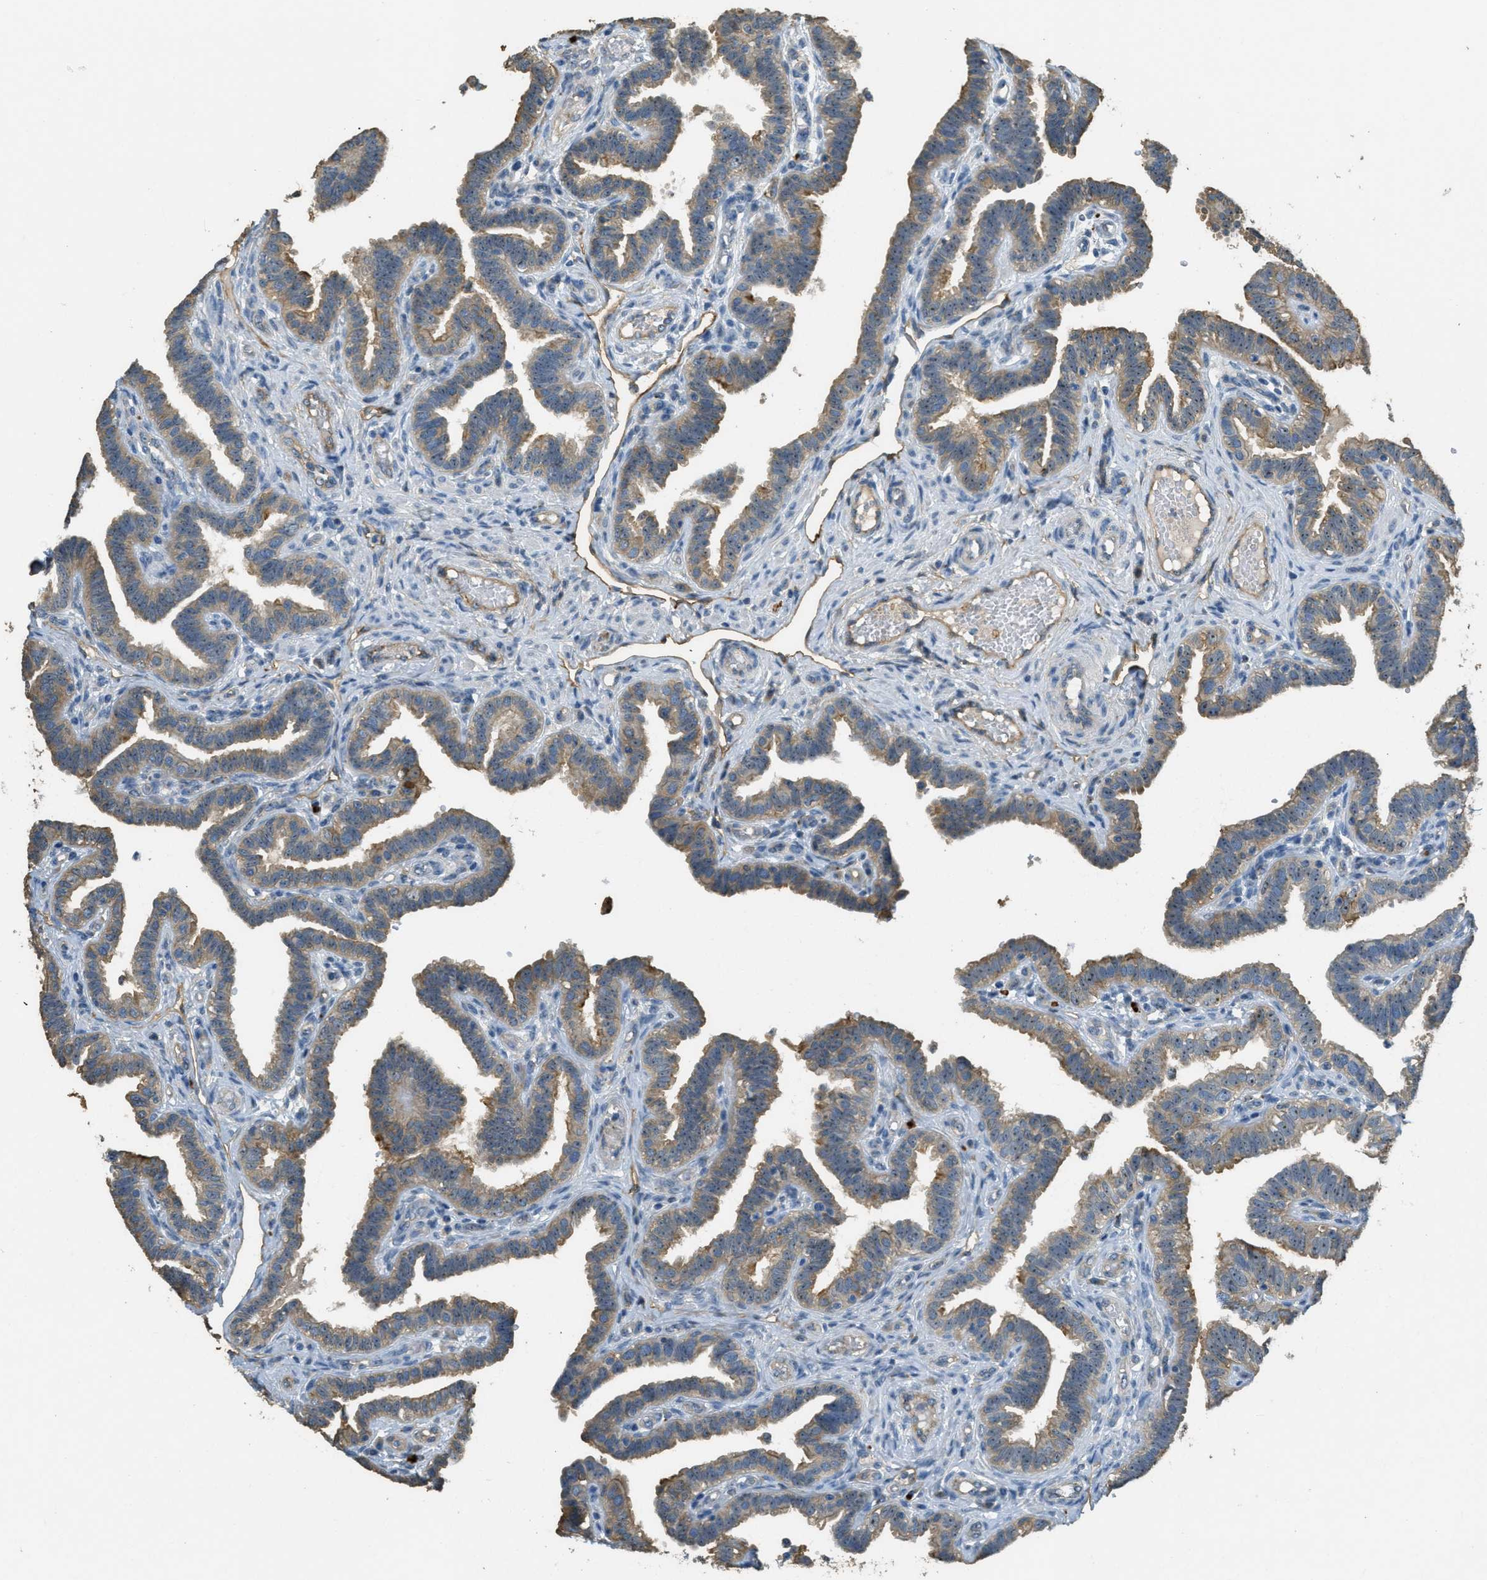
{"staining": {"intensity": "moderate", "quantity": ">75%", "location": "cytoplasmic/membranous"}, "tissue": "fallopian tube", "cell_type": "Glandular cells", "image_type": "normal", "snomed": [{"axis": "morphology", "description": "Normal tissue, NOS"}, {"axis": "topography", "description": "Fallopian tube"}, {"axis": "topography", "description": "Placenta"}], "caption": "This is a histology image of IHC staining of unremarkable fallopian tube, which shows moderate expression in the cytoplasmic/membranous of glandular cells.", "gene": "OSMR", "patient": {"sex": "female", "age": 34}}